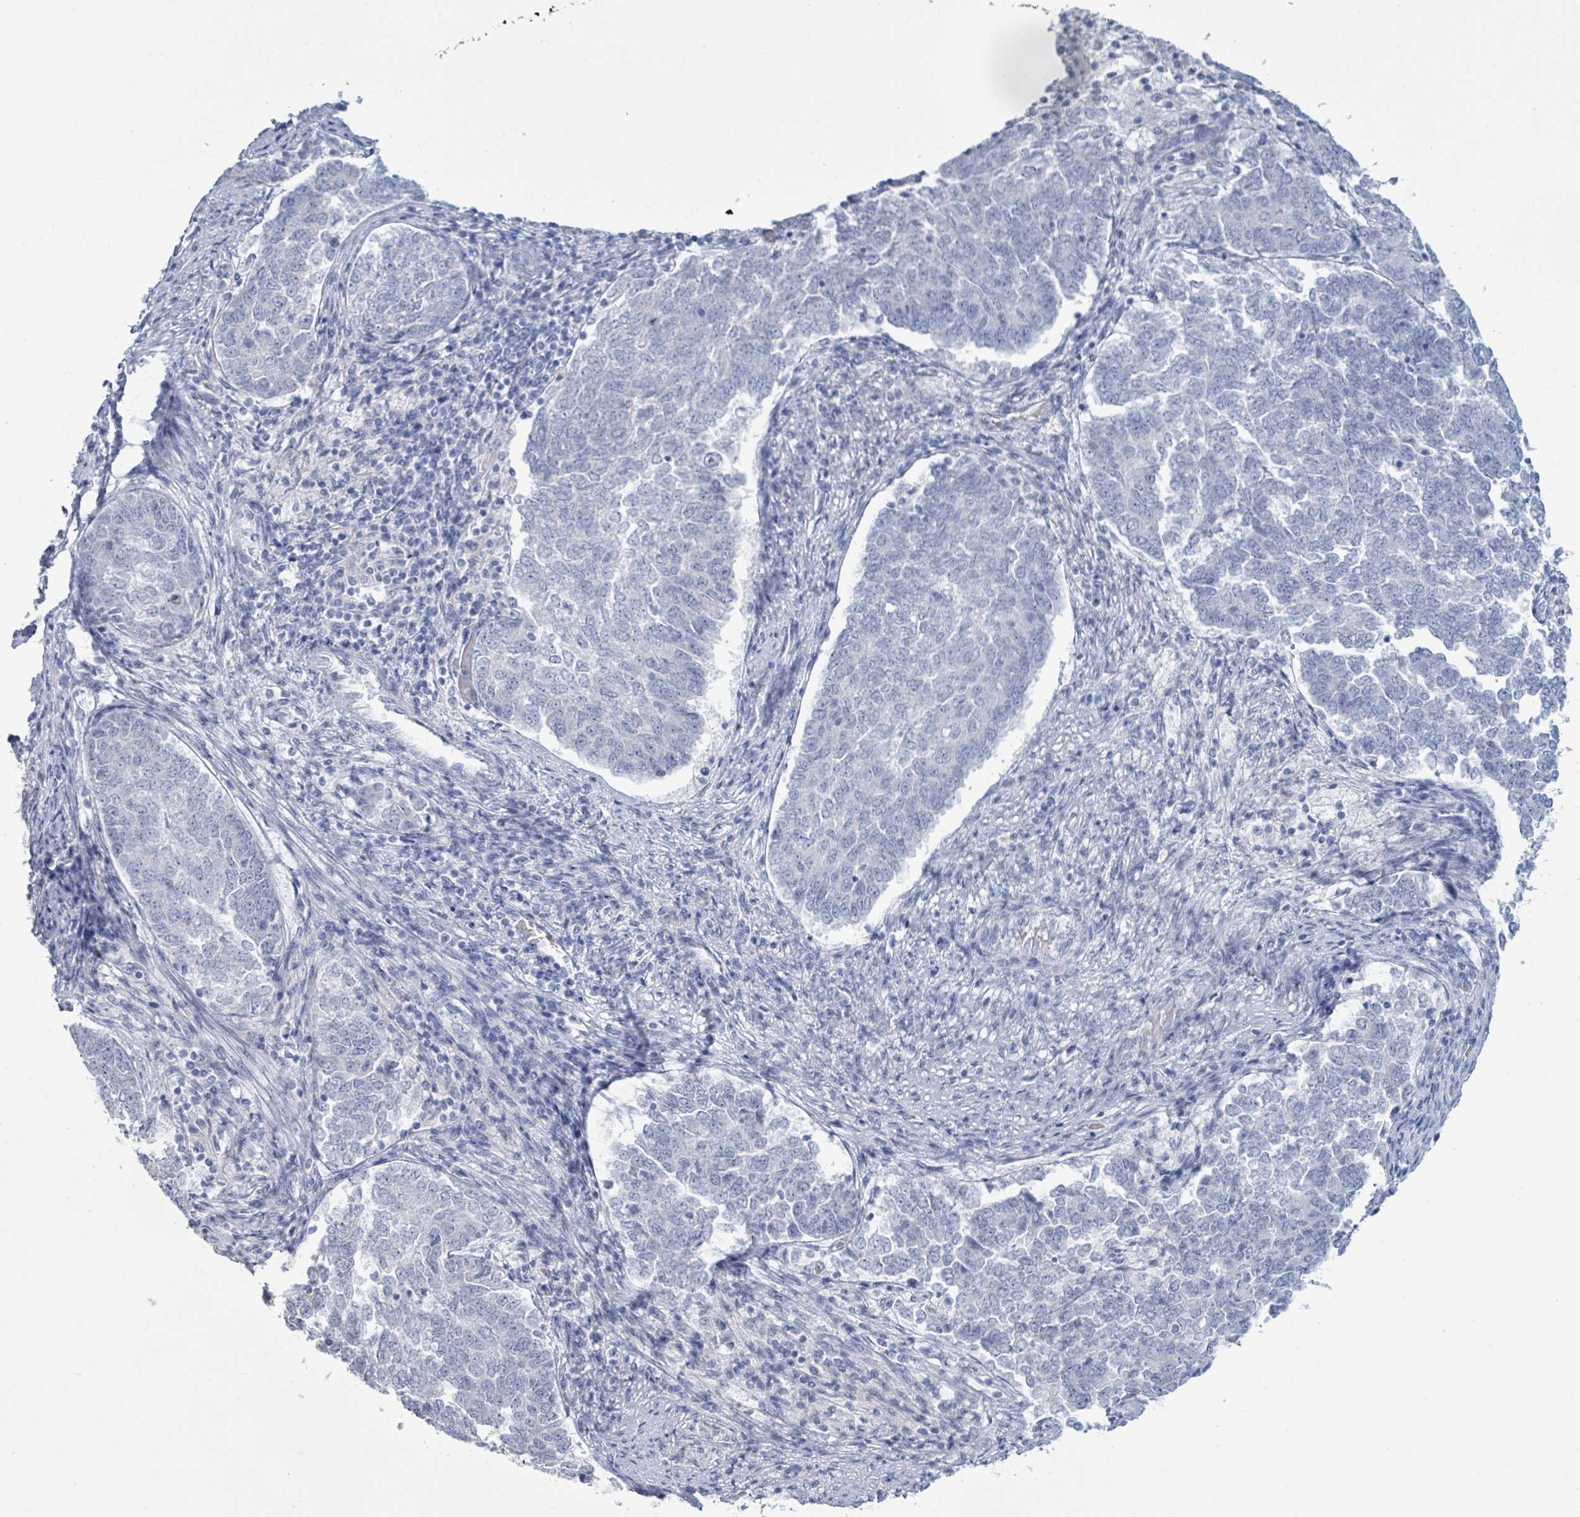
{"staining": {"intensity": "negative", "quantity": "none", "location": "none"}, "tissue": "endometrial cancer", "cell_type": "Tumor cells", "image_type": "cancer", "snomed": [{"axis": "morphology", "description": "Adenocarcinoma, NOS"}, {"axis": "topography", "description": "Endometrium"}], "caption": "The histopathology image reveals no staining of tumor cells in adenocarcinoma (endometrial).", "gene": "PGA3", "patient": {"sex": "female", "age": 80}}